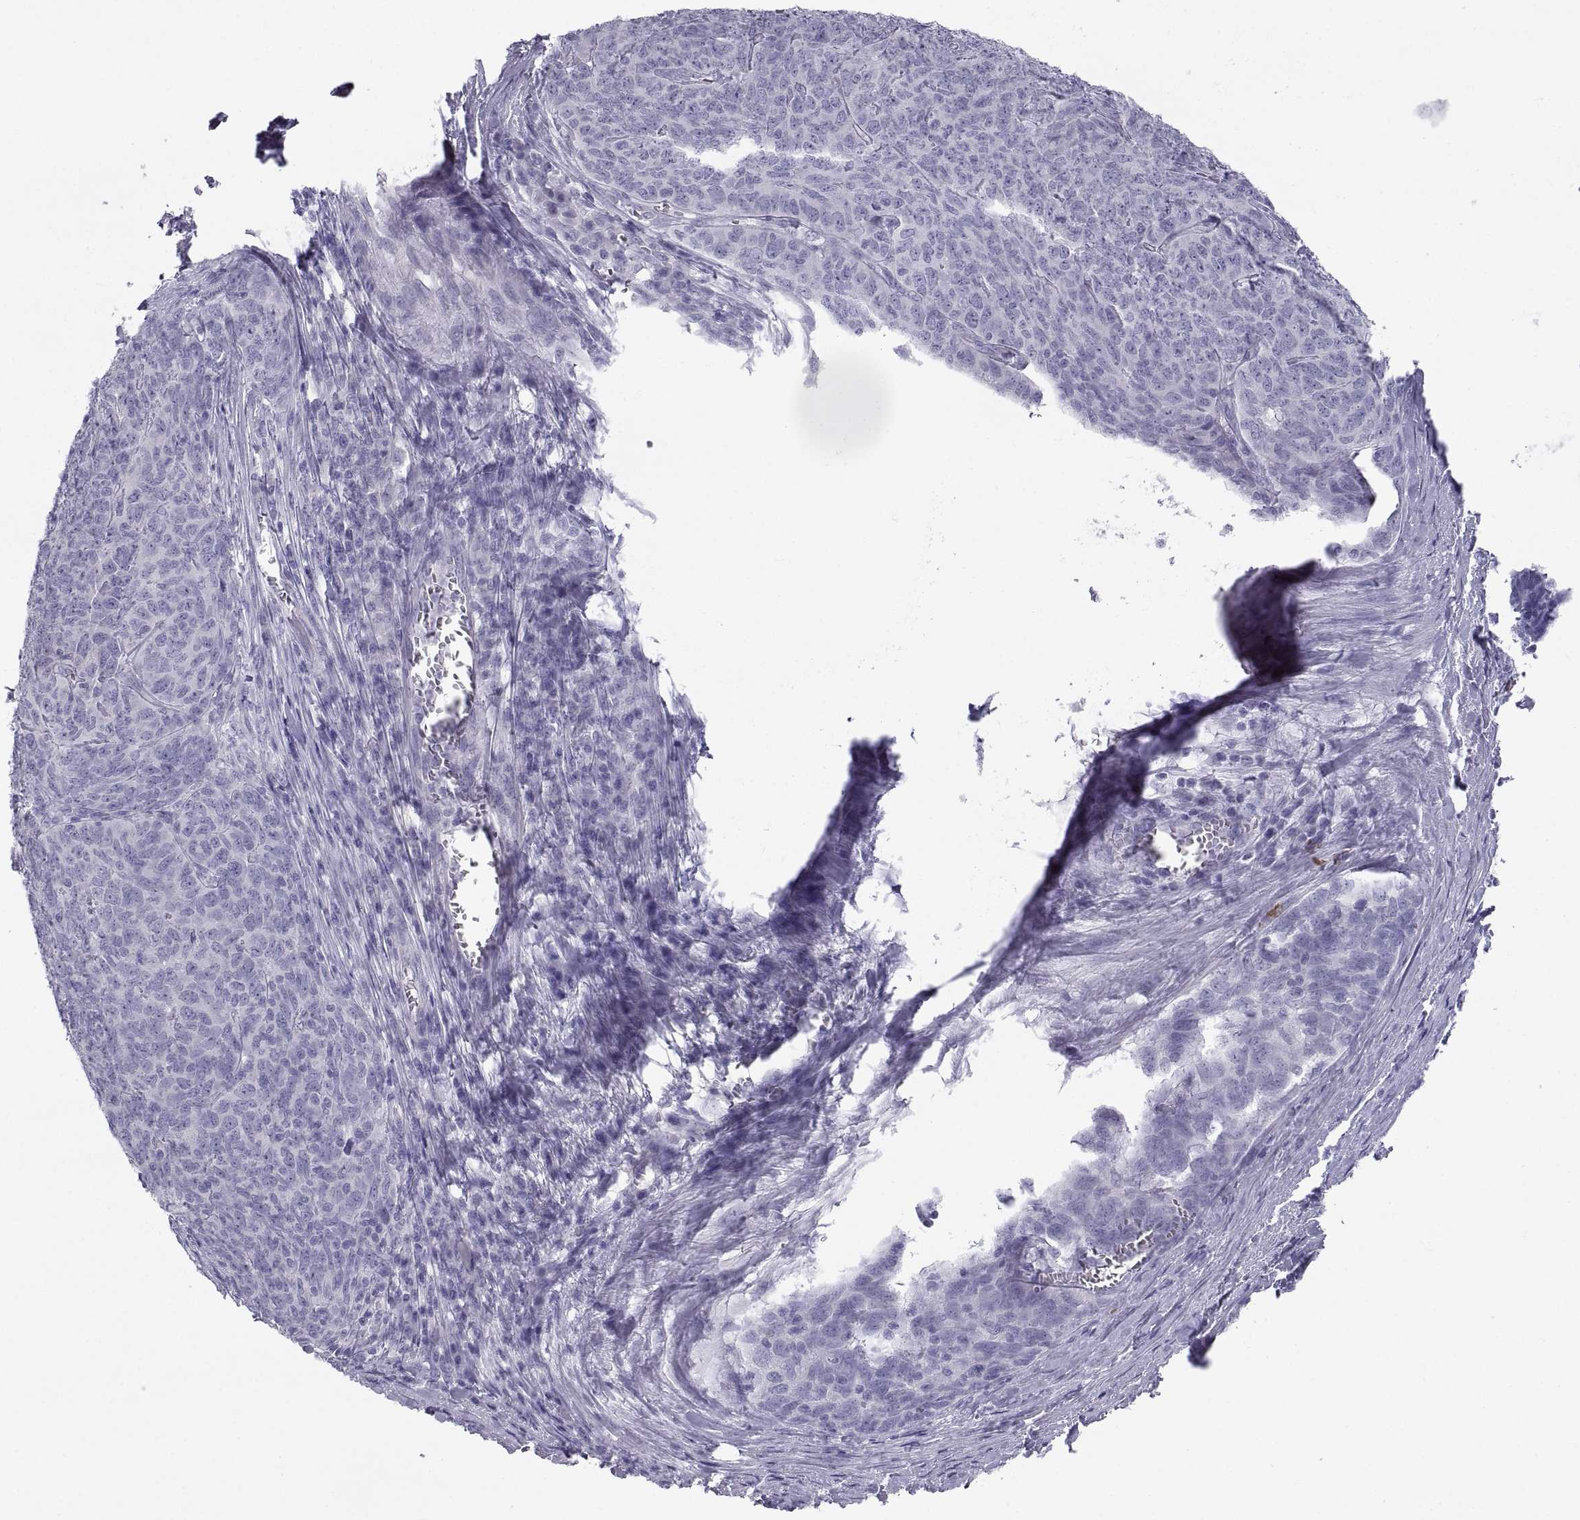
{"staining": {"intensity": "negative", "quantity": "none", "location": "none"}, "tissue": "skin cancer", "cell_type": "Tumor cells", "image_type": "cancer", "snomed": [{"axis": "morphology", "description": "Squamous cell carcinoma, NOS"}, {"axis": "topography", "description": "Skin"}, {"axis": "topography", "description": "Anal"}], "caption": "Tumor cells are negative for protein expression in human skin cancer.", "gene": "PCSK1N", "patient": {"sex": "female", "age": 51}}